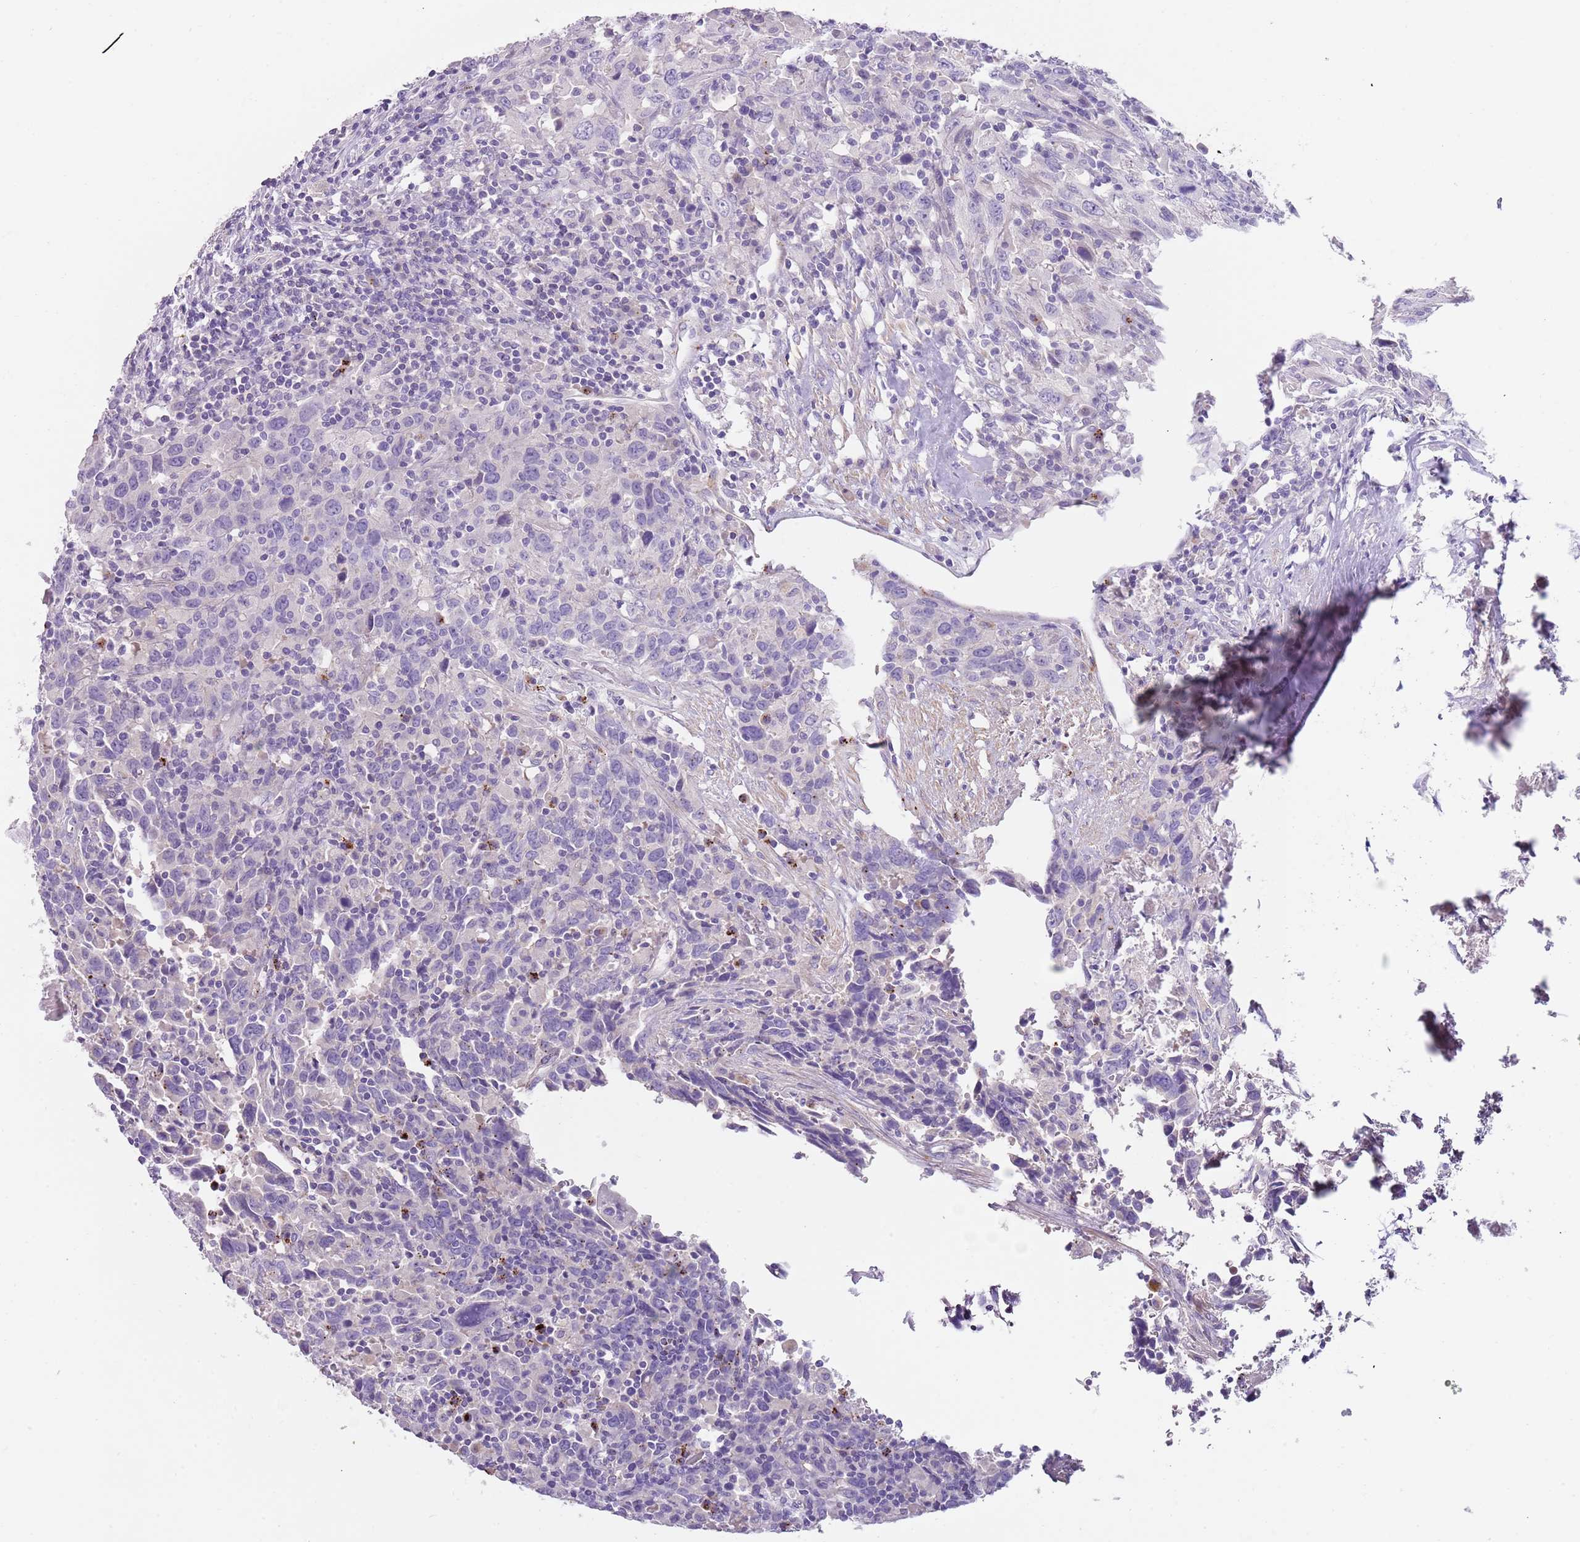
{"staining": {"intensity": "negative", "quantity": "none", "location": "none"}, "tissue": "urothelial cancer", "cell_type": "Tumor cells", "image_type": "cancer", "snomed": [{"axis": "morphology", "description": "Urothelial carcinoma, High grade"}, {"axis": "topography", "description": "Urinary bladder"}], "caption": "Human high-grade urothelial carcinoma stained for a protein using IHC demonstrates no staining in tumor cells.", "gene": "LRRN3", "patient": {"sex": "male", "age": 61}}